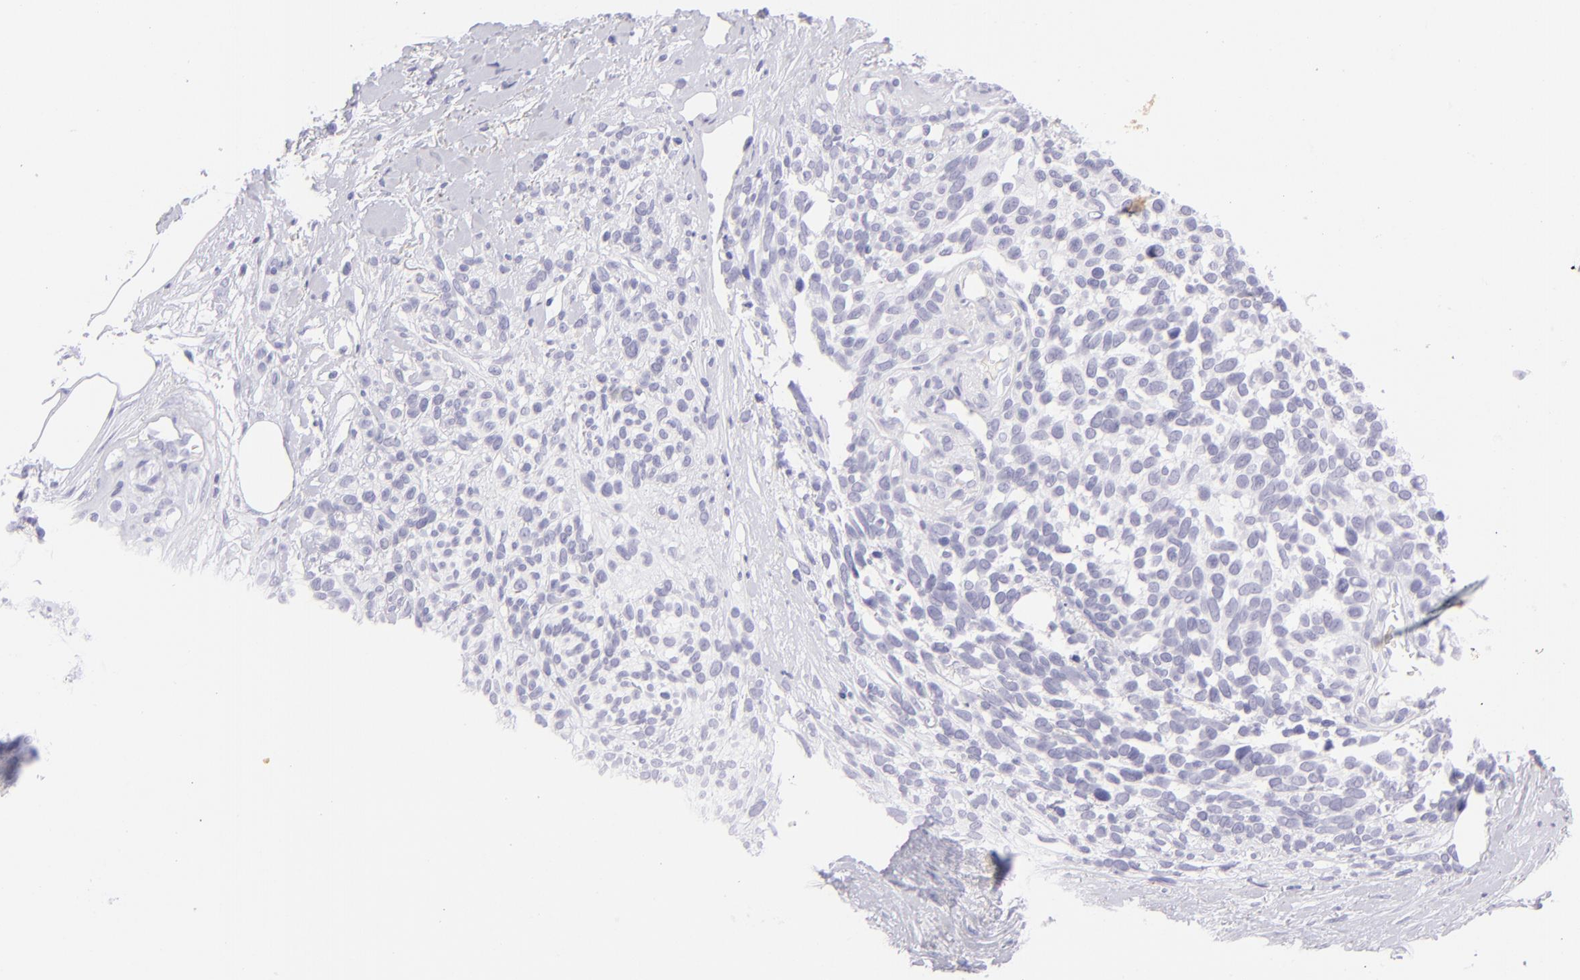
{"staining": {"intensity": "negative", "quantity": "none", "location": "none"}, "tissue": "melanoma", "cell_type": "Tumor cells", "image_type": "cancer", "snomed": [{"axis": "morphology", "description": "Malignant melanoma, NOS"}, {"axis": "topography", "description": "Skin"}], "caption": "DAB immunohistochemical staining of melanoma exhibits no significant expression in tumor cells.", "gene": "CD72", "patient": {"sex": "female", "age": 85}}